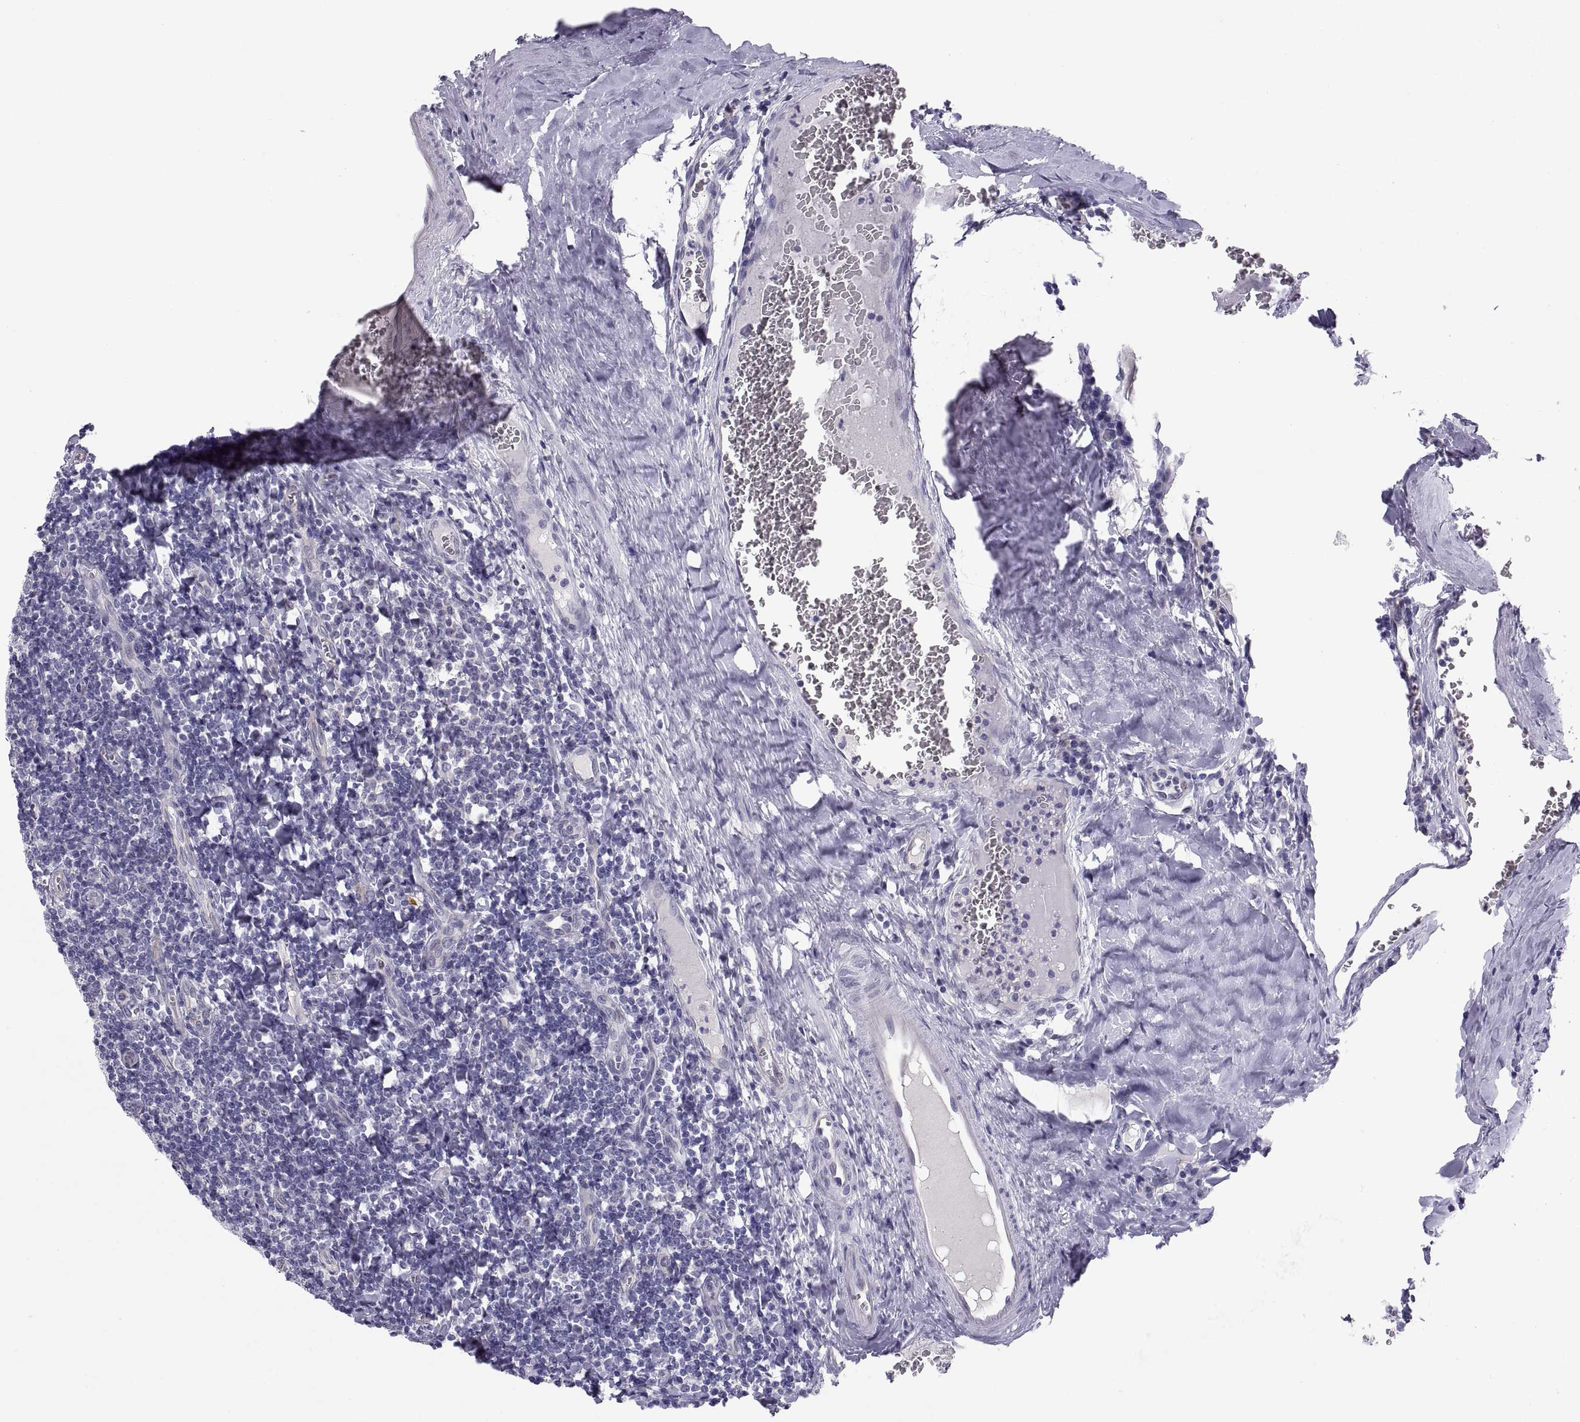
{"staining": {"intensity": "negative", "quantity": "none", "location": "none"}, "tissue": "tonsil", "cell_type": "Germinal center cells", "image_type": "normal", "snomed": [{"axis": "morphology", "description": "Normal tissue, NOS"}, {"axis": "morphology", "description": "Inflammation, NOS"}, {"axis": "topography", "description": "Tonsil"}], "caption": "The histopathology image shows no significant expression in germinal center cells of tonsil.", "gene": "TEX13A", "patient": {"sex": "female", "age": 31}}